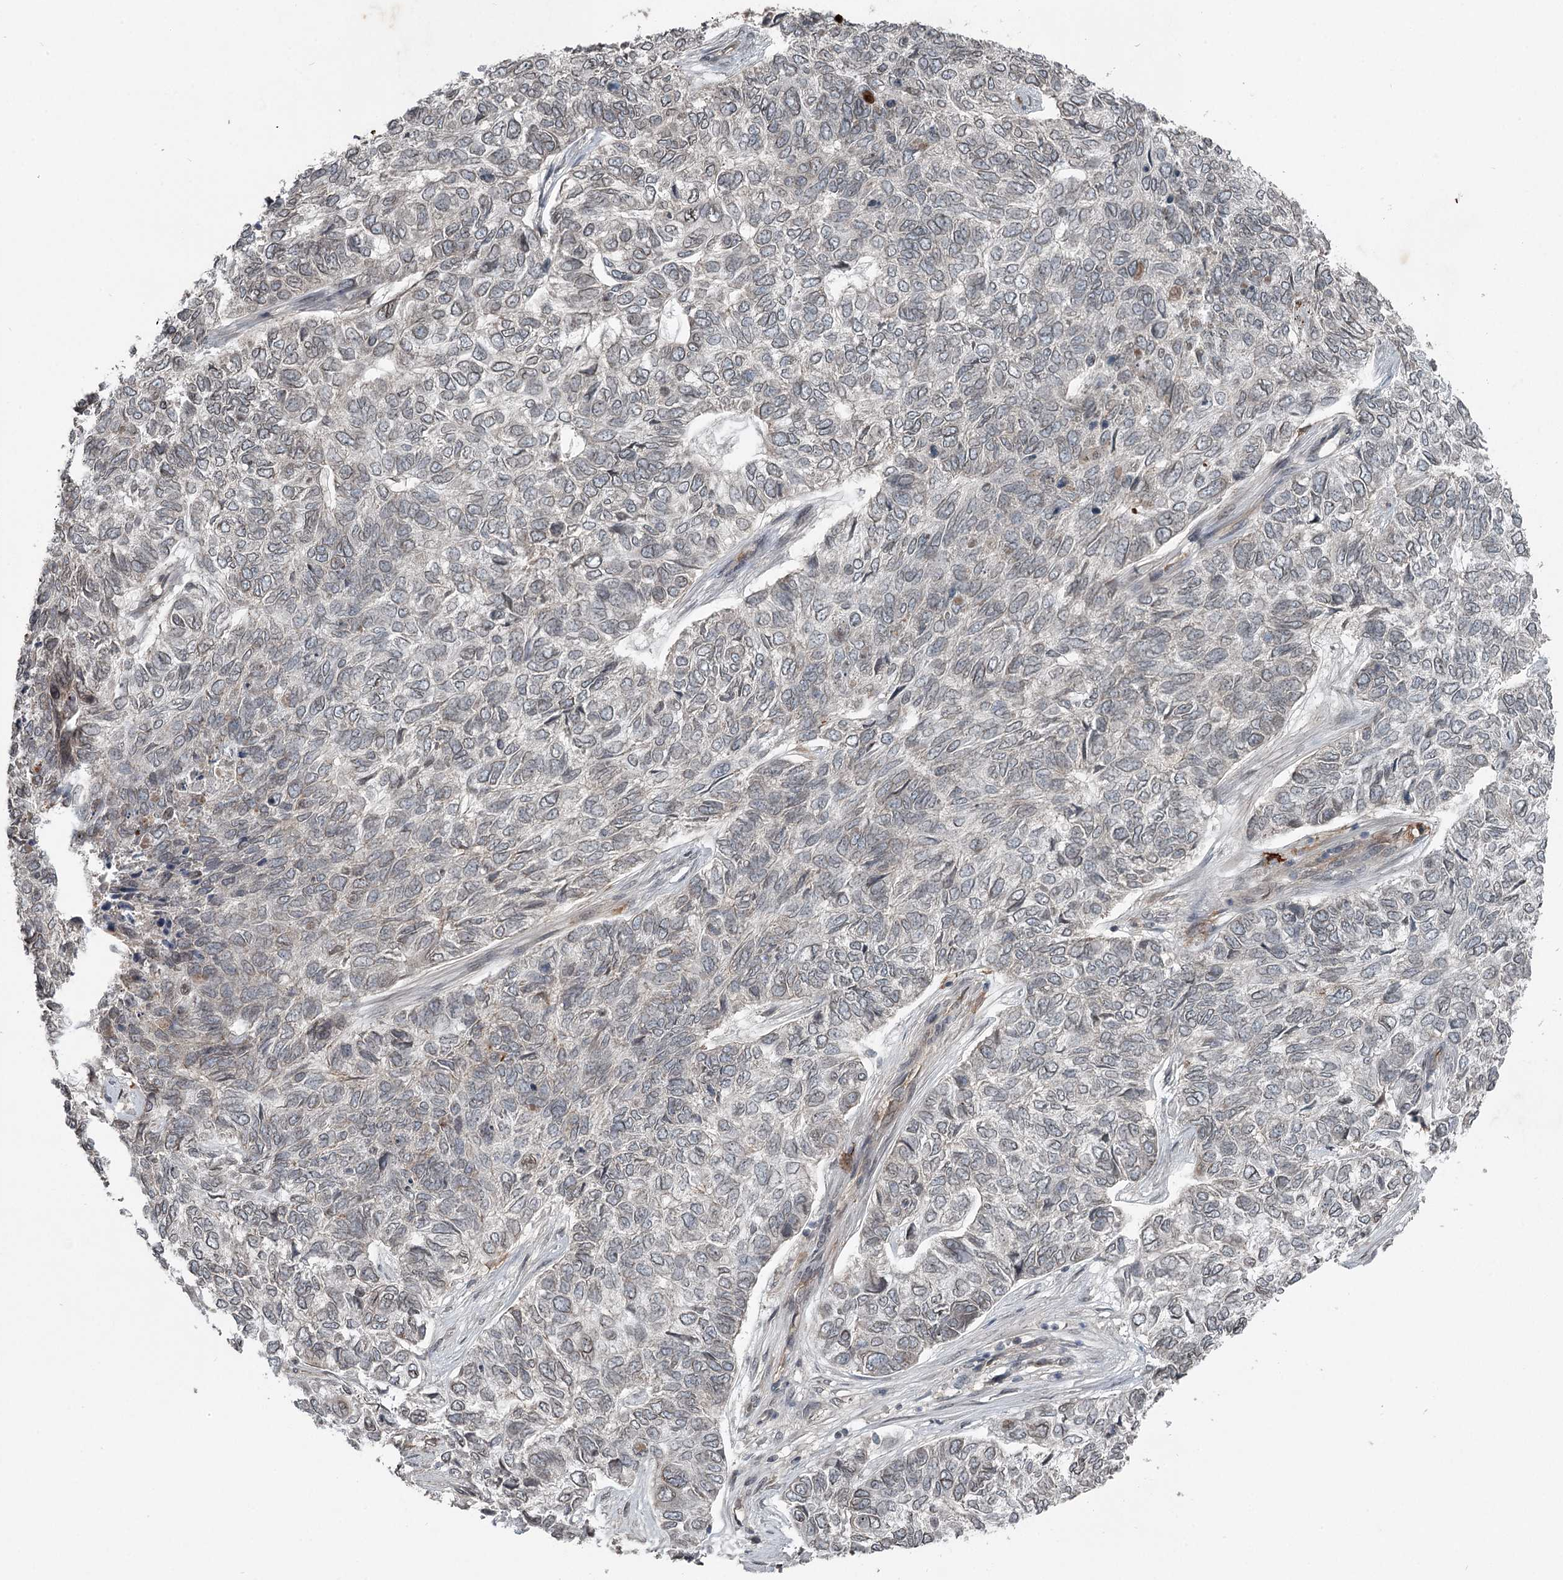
{"staining": {"intensity": "negative", "quantity": "none", "location": "none"}, "tissue": "skin cancer", "cell_type": "Tumor cells", "image_type": "cancer", "snomed": [{"axis": "morphology", "description": "Basal cell carcinoma"}, {"axis": "topography", "description": "Skin"}], "caption": "The histopathology image demonstrates no significant positivity in tumor cells of skin cancer (basal cell carcinoma).", "gene": "SLC39A8", "patient": {"sex": "female", "age": 65}}